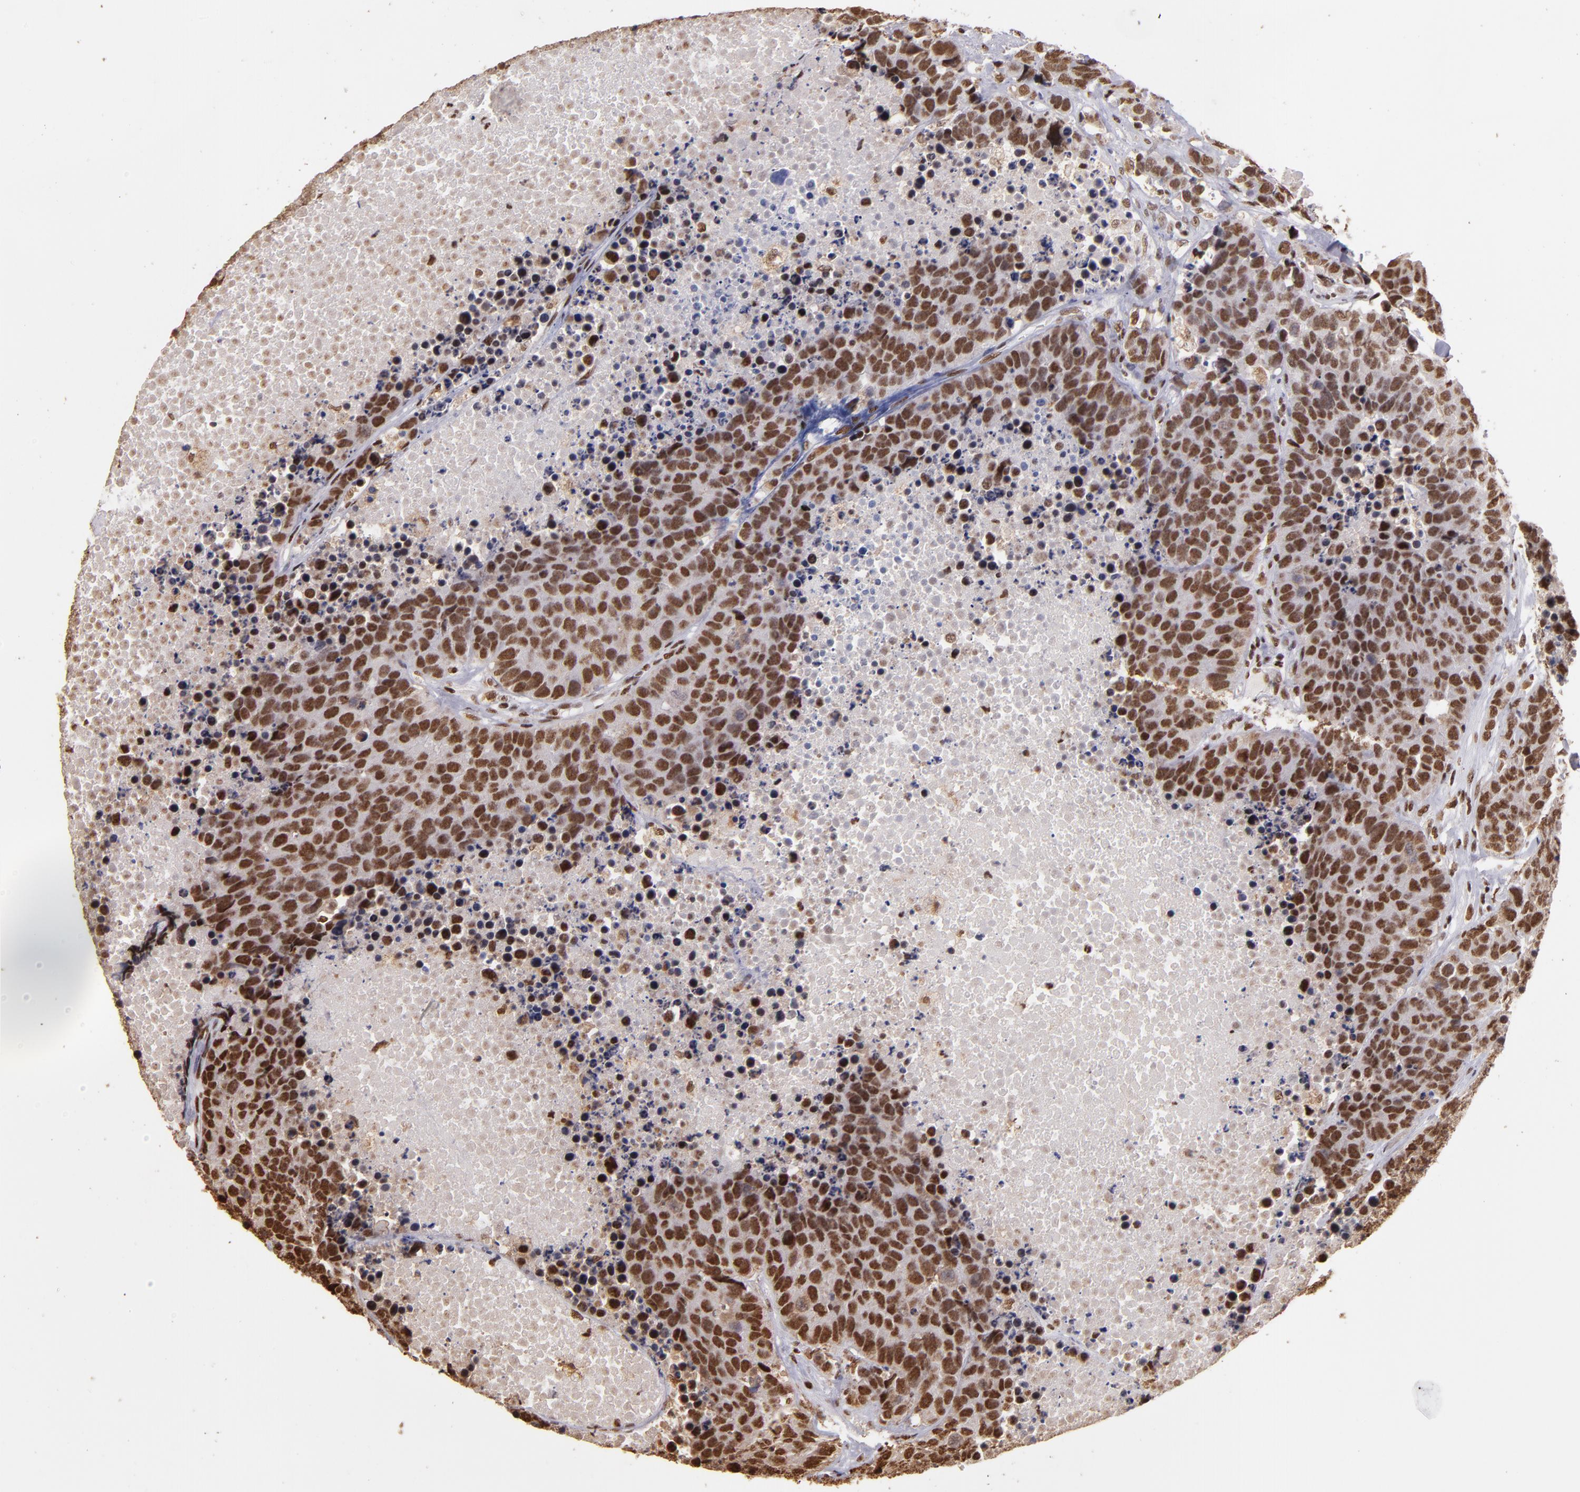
{"staining": {"intensity": "strong", "quantity": ">75%", "location": "cytoplasmic/membranous,nuclear"}, "tissue": "carcinoid", "cell_type": "Tumor cells", "image_type": "cancer", "snomed": [{"axis": "morphology", "description": "Carcinoid, malignant, NOS"}, {"axis": "topography", "description": "Lung"}], "caption": "Immunohistochemical staining of malignant carcinoid exhibits strong cytoplasmic/membranous and nuclear protein staining in approximately >75% of tumor cells.", "gene": "SP1", "patient": {"sex": "male", "age": 60}}